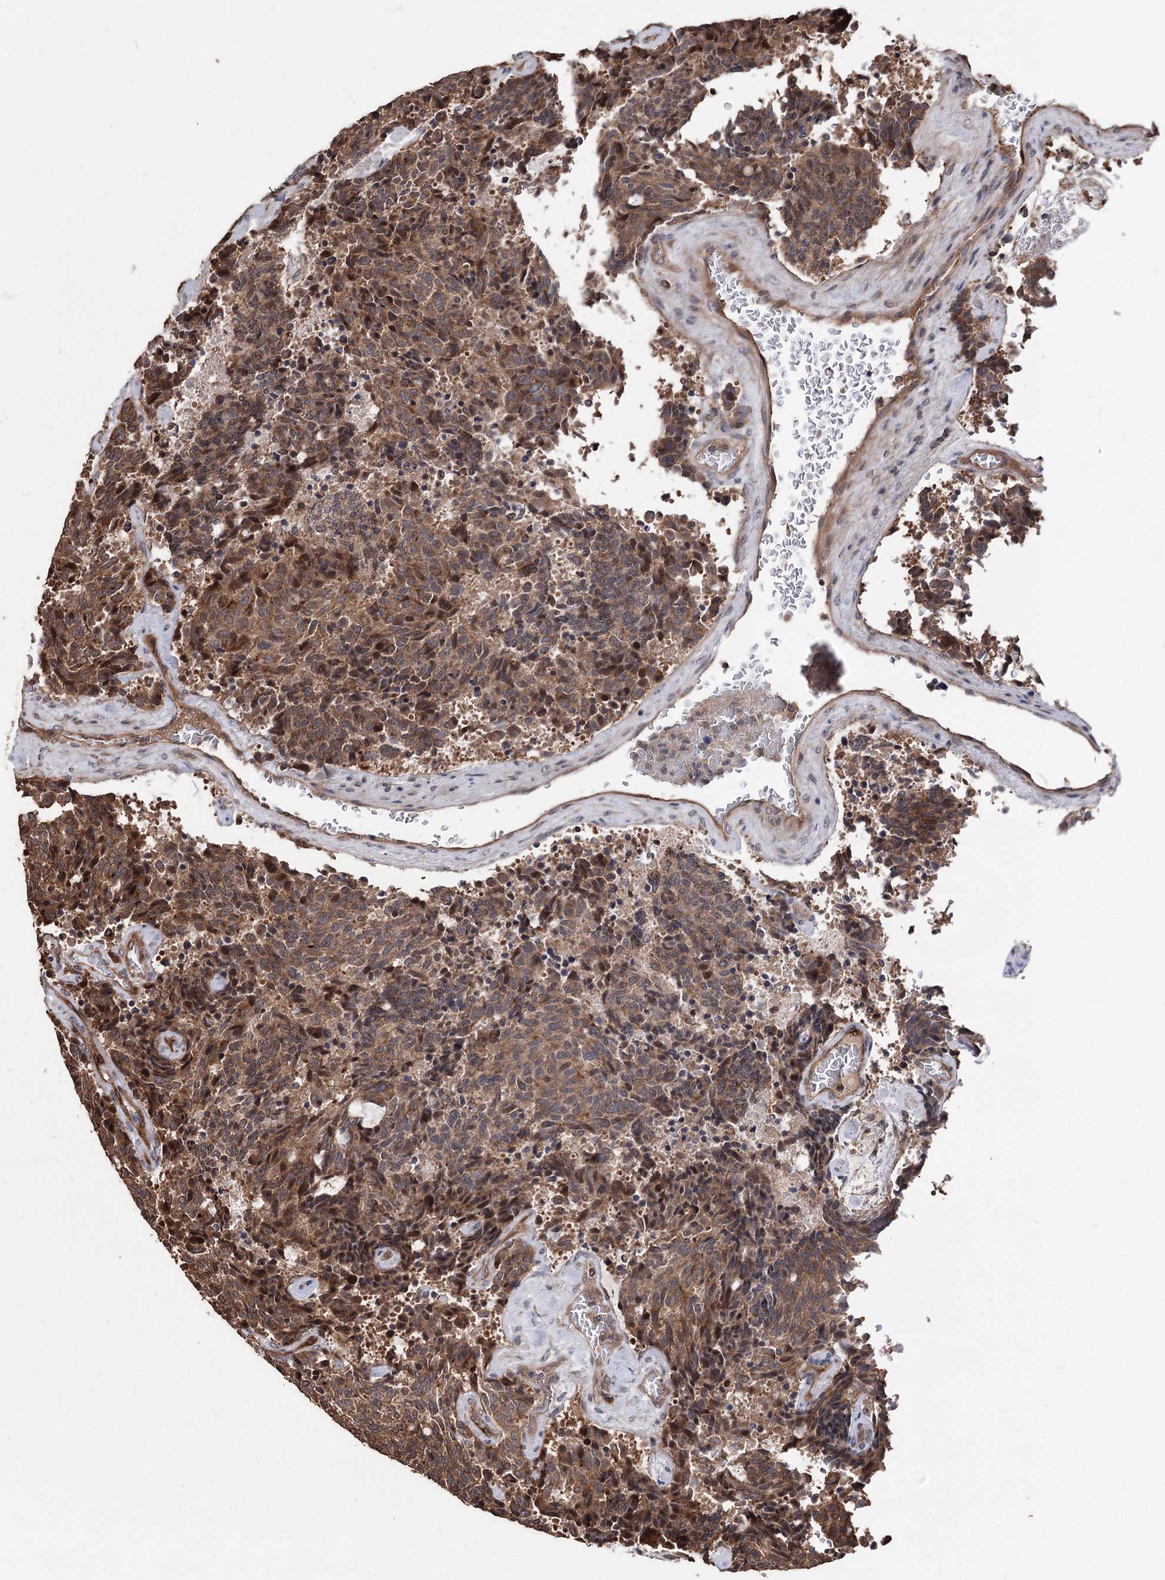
{"staining": {"intensity": "moderate", "quantity": ">75%", "location": "cytoplasmic/membranous"}, "tissue": "carcinoid", "cell_type": "Tumor cells", "image_type": "cancer", "snomed": [{"axis": "morphology", "description": "Carcinoid, malignant, NOS"}, {"axis": "topography", "description": "Pancreas"}], "caption": "Protein staining of carcinoid tissue displays moderate cytoplasmic/membranous positivity in about >75% of tumor cells.", "gene": "RASSF3", "patient": {"sex": "female", "age": 54}}